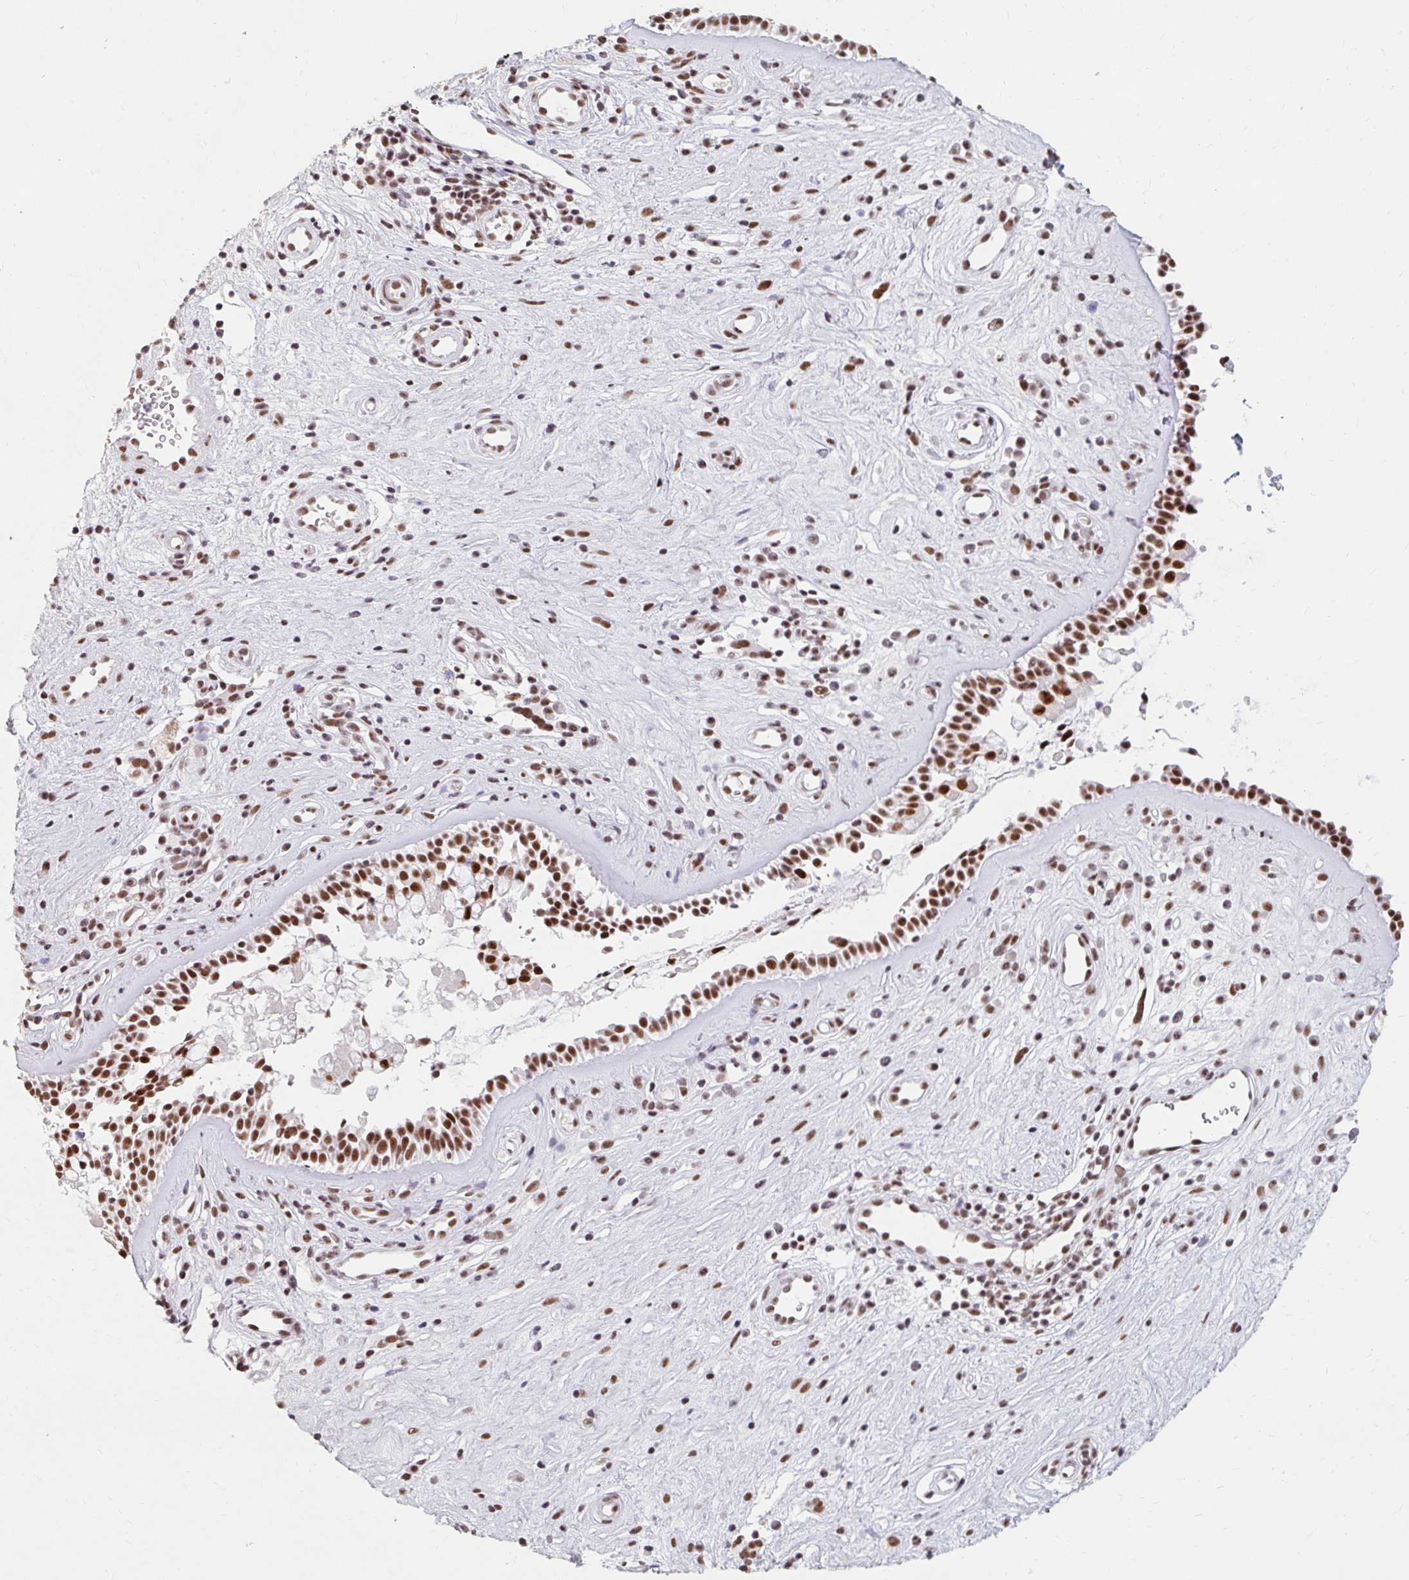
{"staining": {"intensity": "moderate", "quantity": ">75%", "location": "nuclear"}, "tissue": "nasopharynx", "cell_type": "Respiratory epithelial cells", "image_type": "normal", "snomed": [{"axis": "morphology", "description": "Normal tissue, NOS"}, {"axis": "topography", "description": "Nasopharynx"}], "caption": "About >75% of respiratory epithelial cells in unremarkable nasopharynx reveal moderate nuclear protein staining as visualized by brown immunohistochemical staining.", "gene": "SRSF10", "patient": {"sex": "male", "age": 32}}